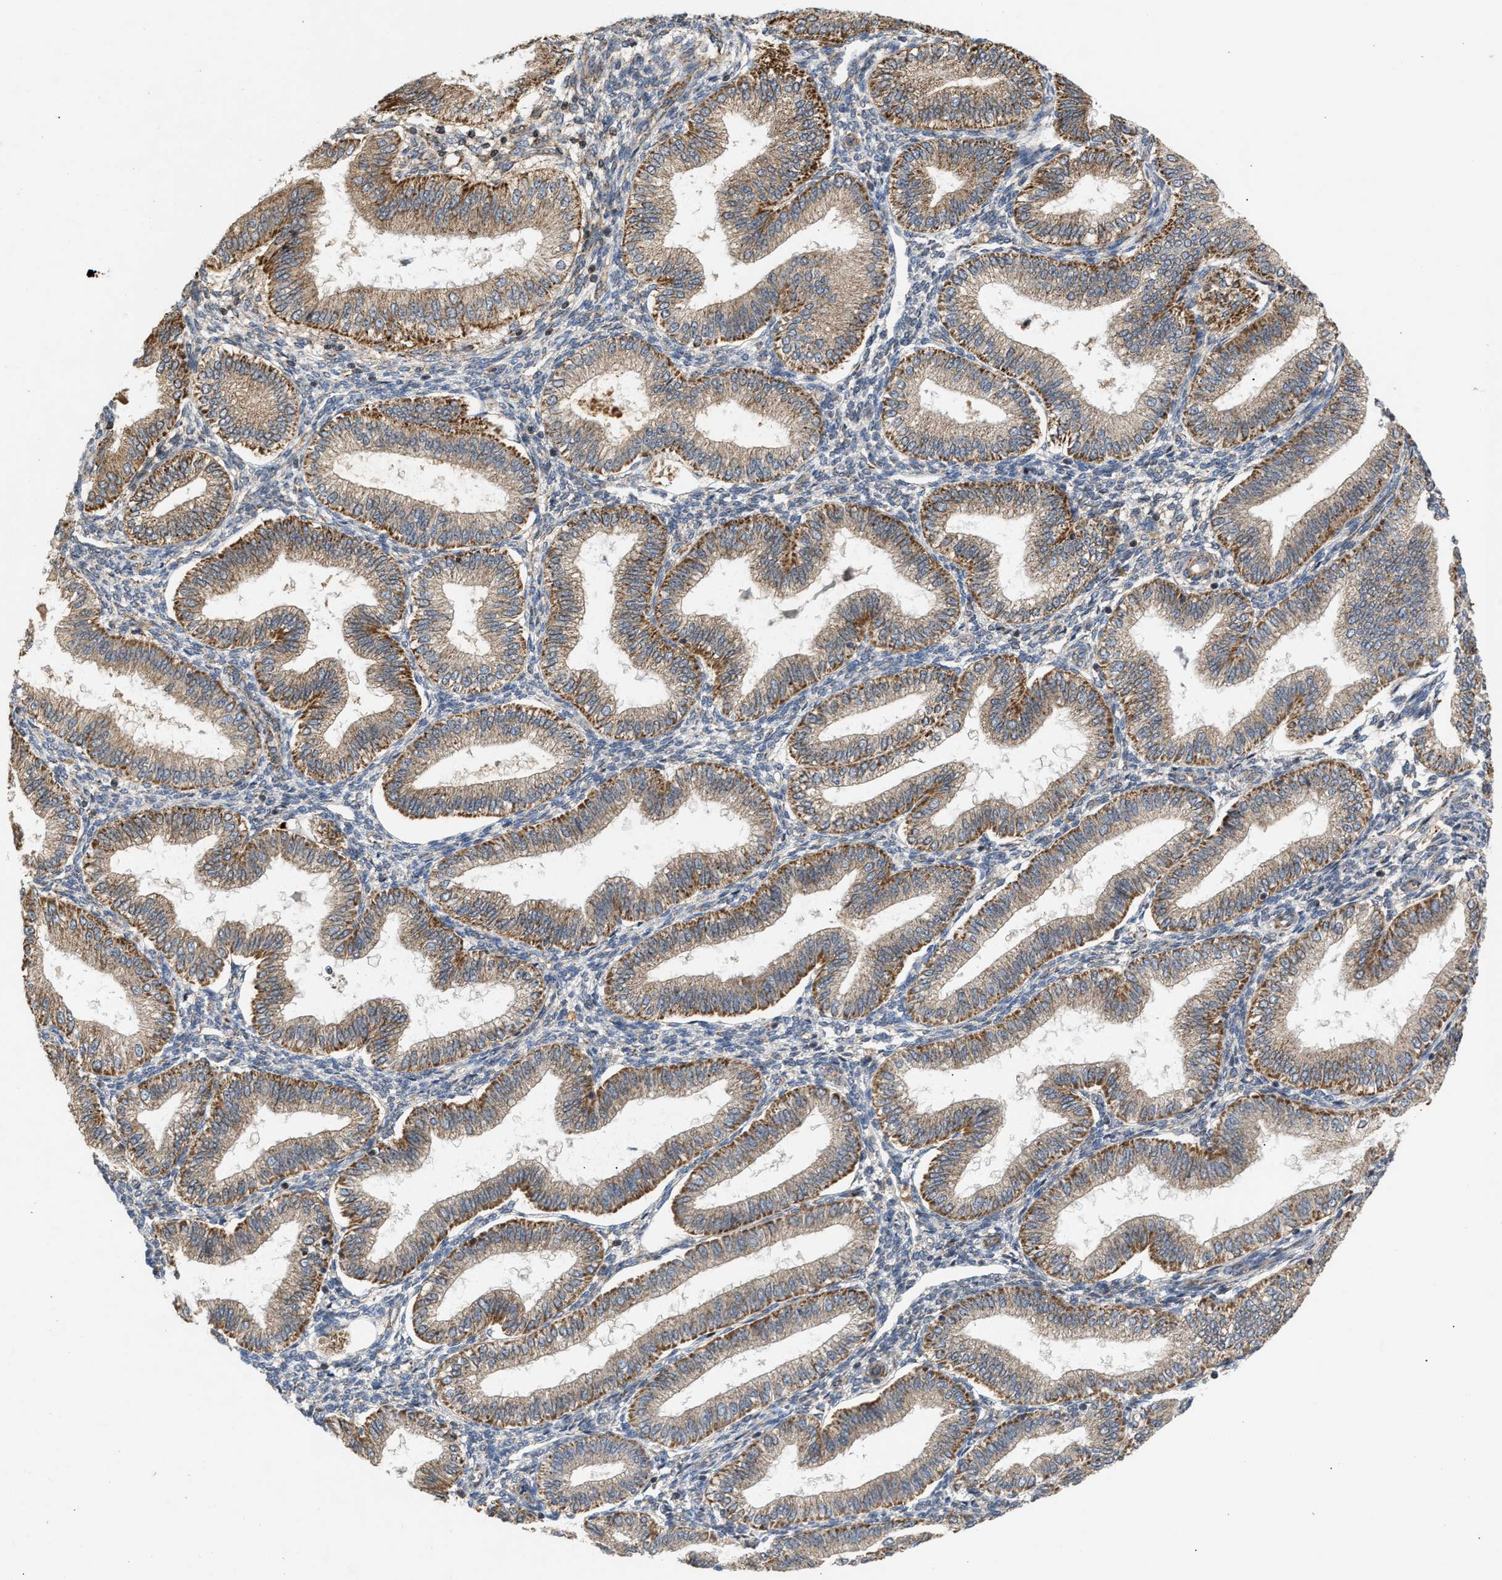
{"staining": {"intensity": "weak", "quantity": "25%-75%", "location": "cytoplasmic/membranous"}, "tissue": "endometrium", "cell_type": "Cells in endometrial stroma", "image_type": "normal", "snomed": [{"axis": "morphology", "description": "Normal tissue, NOS"}, {"axis": "topography", "description": "Endometrium"}], "caption": "High-magnification brightfield microscopy of unremarkable endometrium stained with DAB (3,3'-diaminobenzidine) (brown) and counterstained with hematoxylin (blue). cells in endometrial stroma exhibit weak cytoplasmic/membranous staining is appreciated in approximately25%-75% of cells. The protein of interest is shown in brown color, while the nuclei are stained blue.", "gene": "TACO1", "patient": {"sex": "female", "age": 39}}